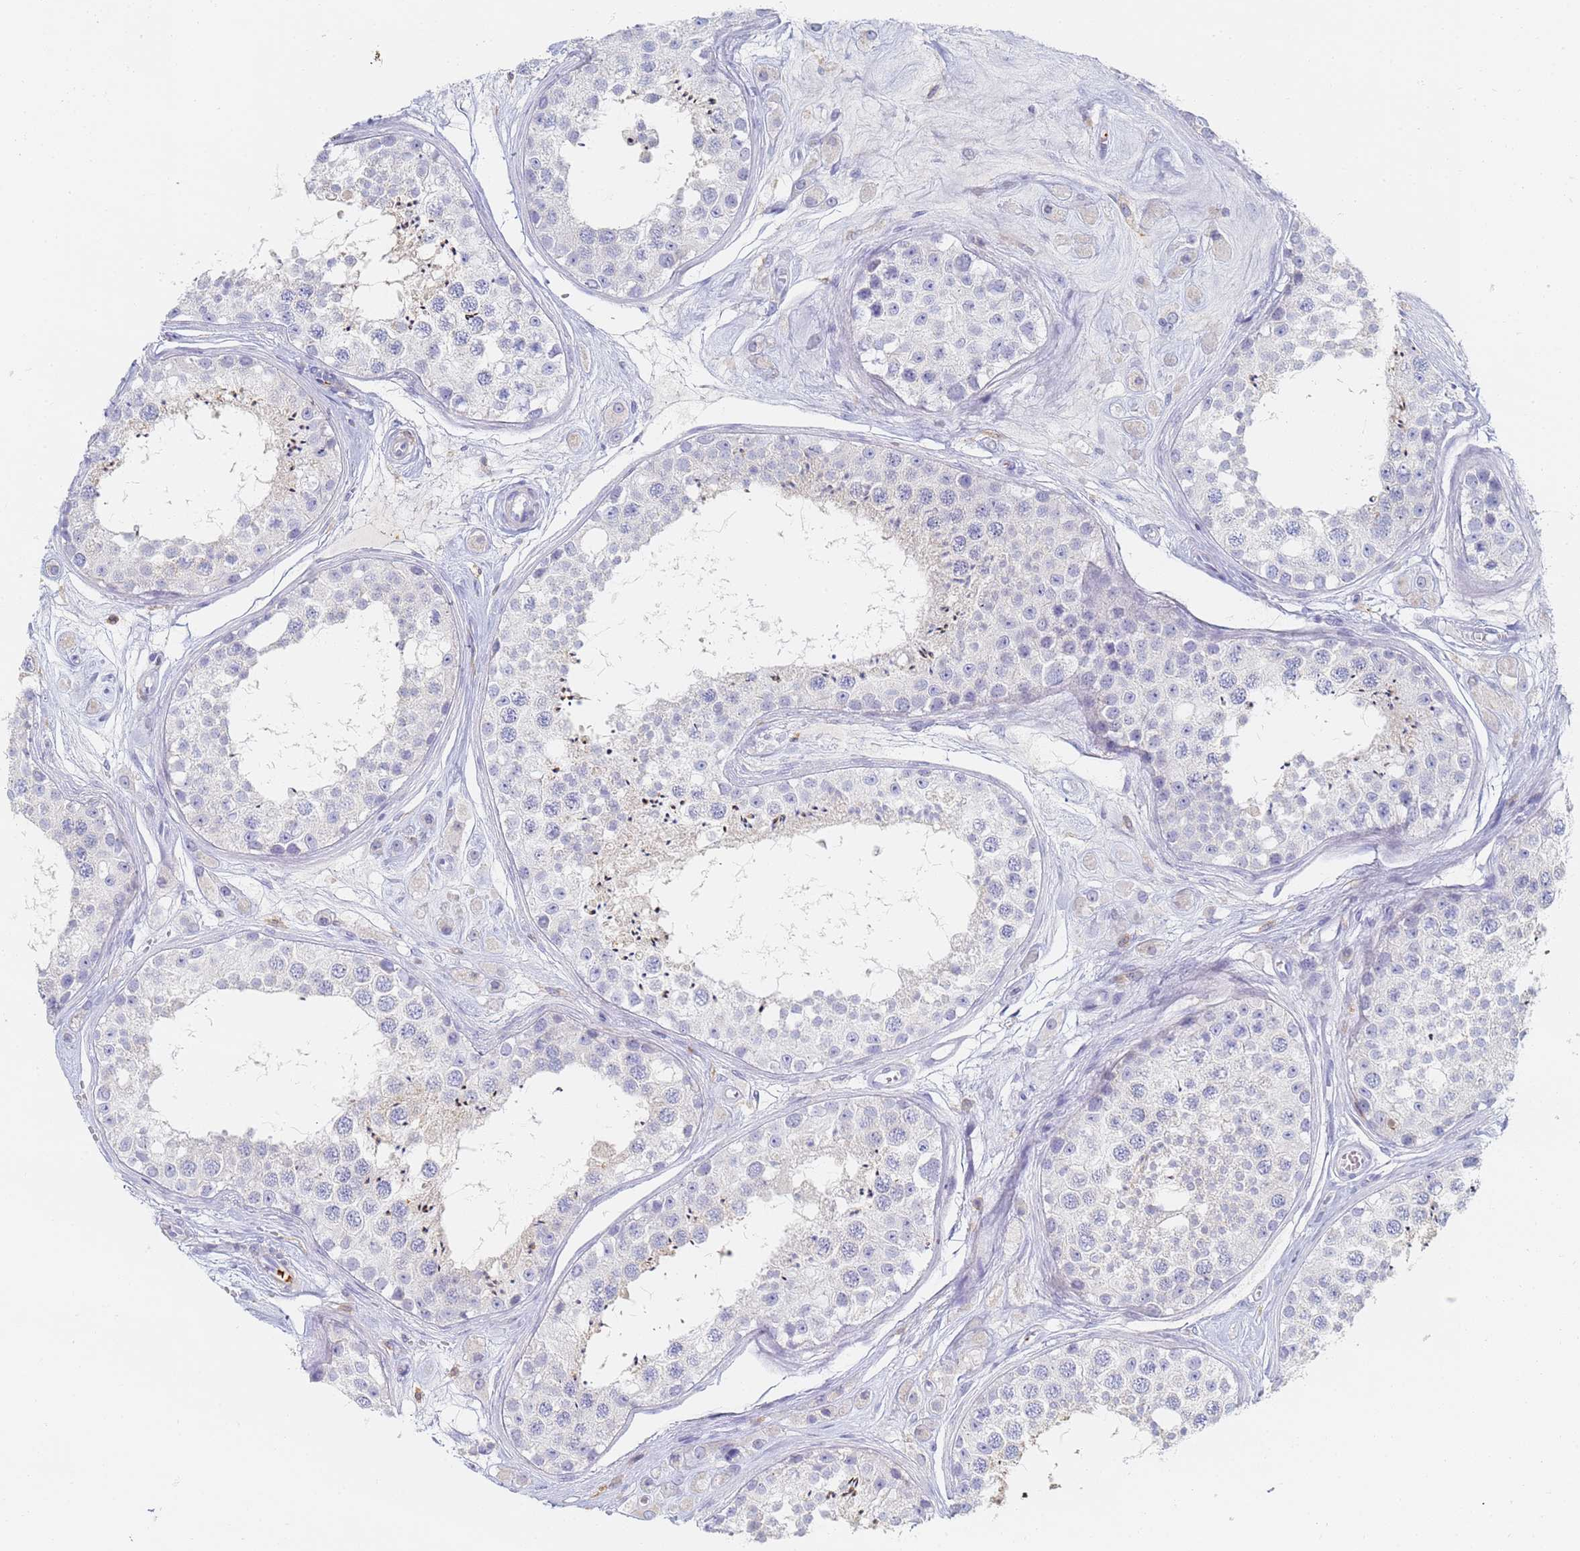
{"staining": {"intensity": "negative", "quantity": "none", "location": "none"}, "tissue": "testis", "cell_type": "Cells in seminiferous ducts", "image_type": "normal", "snomed": [{"axis": "morphology", "description": "Normal tissue, NOS"}, {"axis": "topography", "description": "Testis"}], "caption": "Micrograph shows no protein positivity in cells in seminiferous ducts of normal testis.", "gene": "BIN2", "patient": {"sex": "male", "age": 25}}